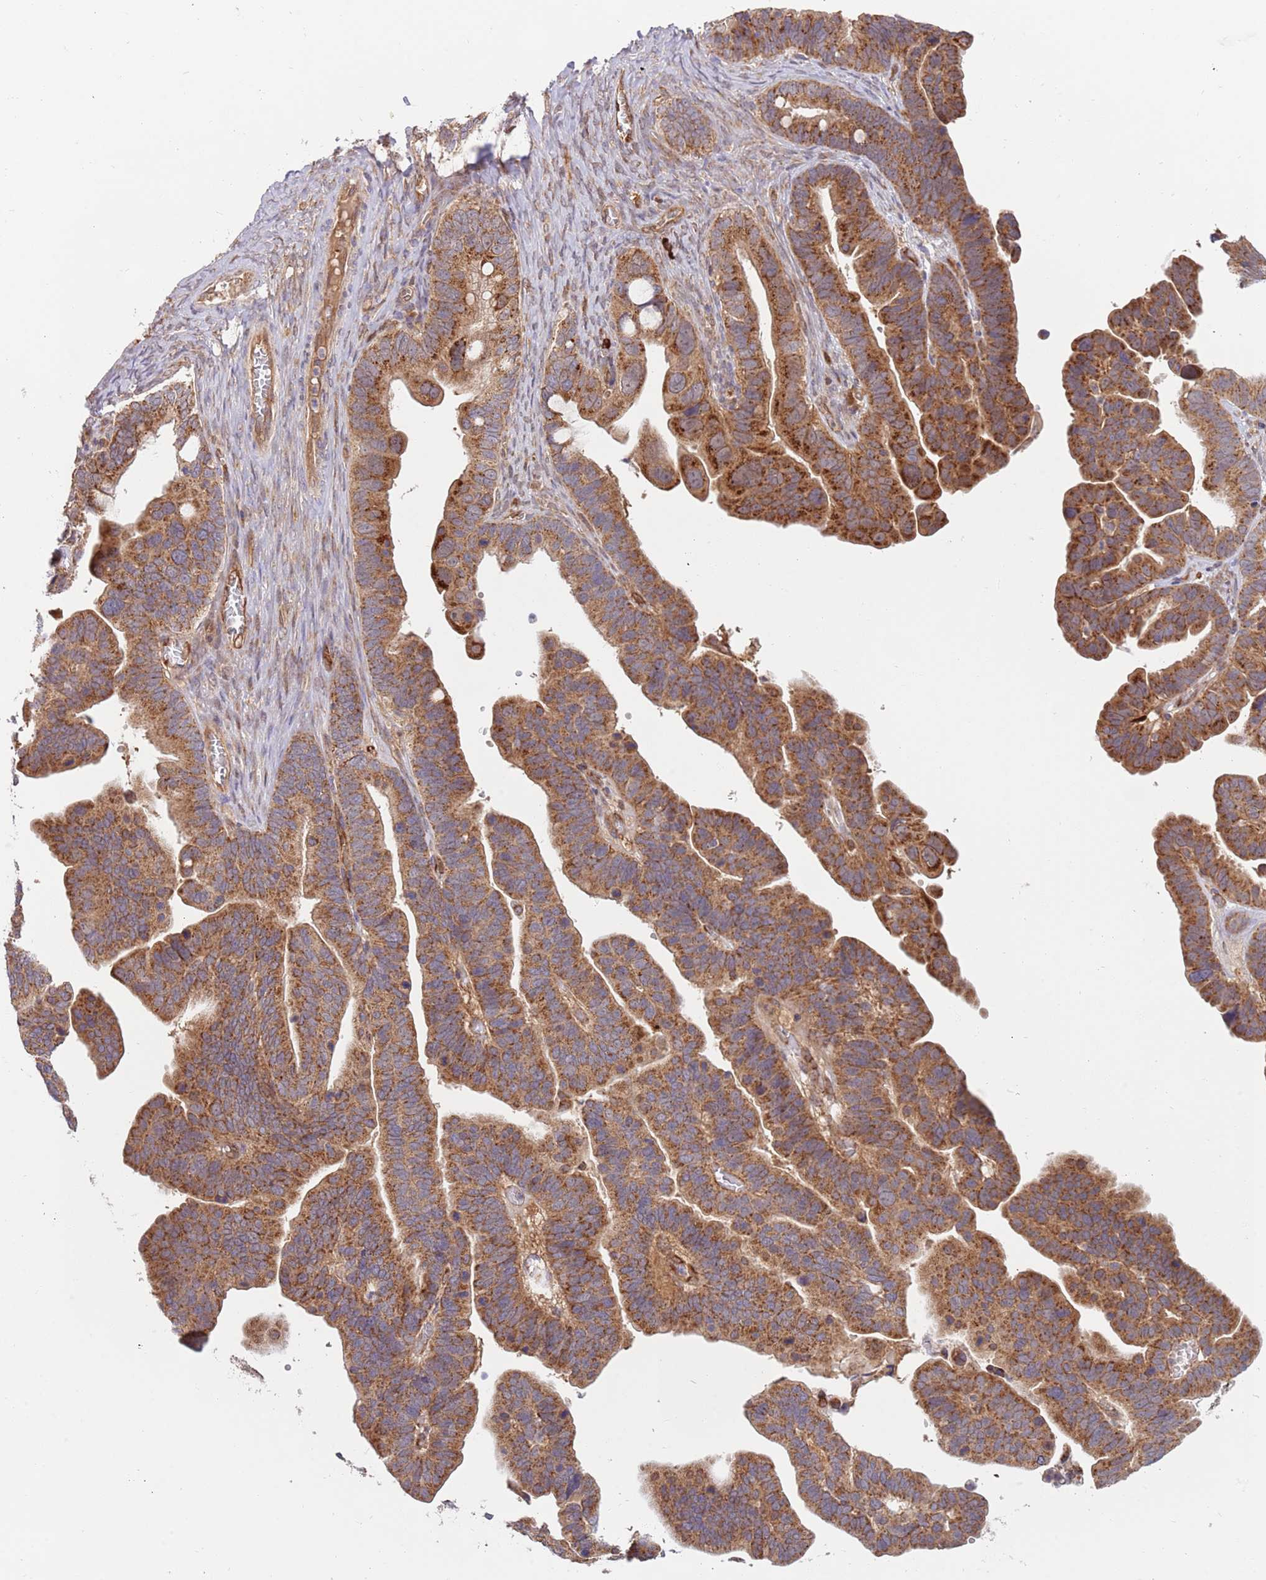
{"staining": {"intensity": "strong", "quantity": ">75%", "location": "cytoplasmic/membranous"}, "tissue": "ovarian cancer", "cell_type": "Tumor cells", "image_type": "cancer", "snomed": [{"axis": "morphology", "description": "Cystadenocarcinoma, serous, NOS"}, {"axis": "topography", "description": "Ovary"}], "caption": "Protein analysis of serous cystadenocarcinoma (ovarian) tissue exhibits strong cytoplasmic/membranous positivity in approximately >75% of tumor cells. Nuclei are stained in blue.", "gene": "GUK1", "patient": {"sex": "female", "age": 56}}